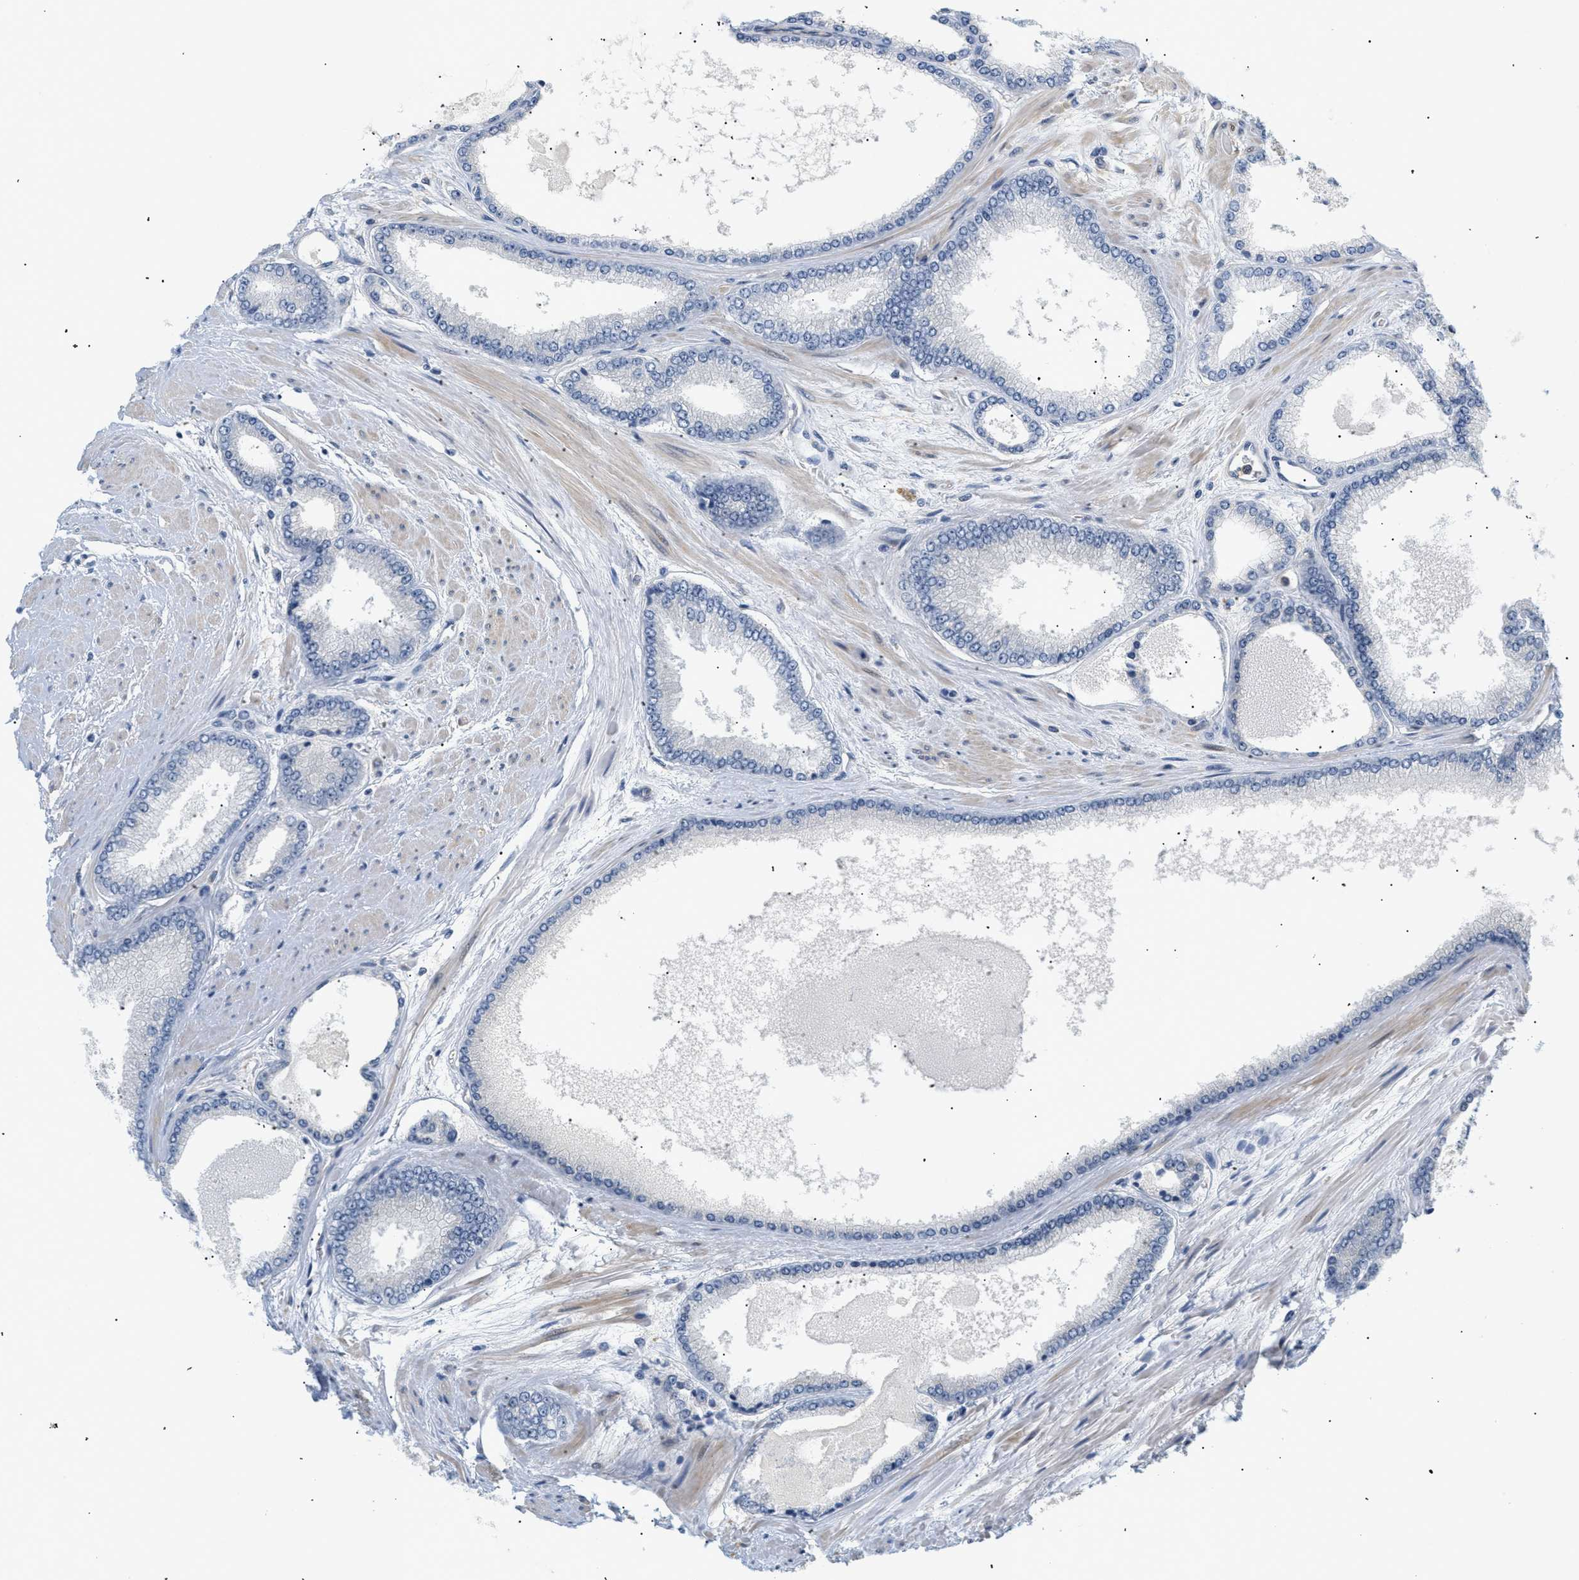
{"staining": {"intensity": "negative", "quantity": "none", "location": "none"}, "tissue": "prostate cancer", "cell_type": "Tumor cells", "image_type": "cancer", "snomed": [{"axis": "morphology", "description": "Adenocarcinoma, High grade"}, {"axis": "topography", "description": "Prostate"}], "caption": "High magnification brightfield microscopy of prostate cancer stained with DAB (brown) and counterstained with hematoxylin (blue): tumor cells show no significant expression.", "gene": "CORO2B", "patient": {"sex": "male", "age": 61}}